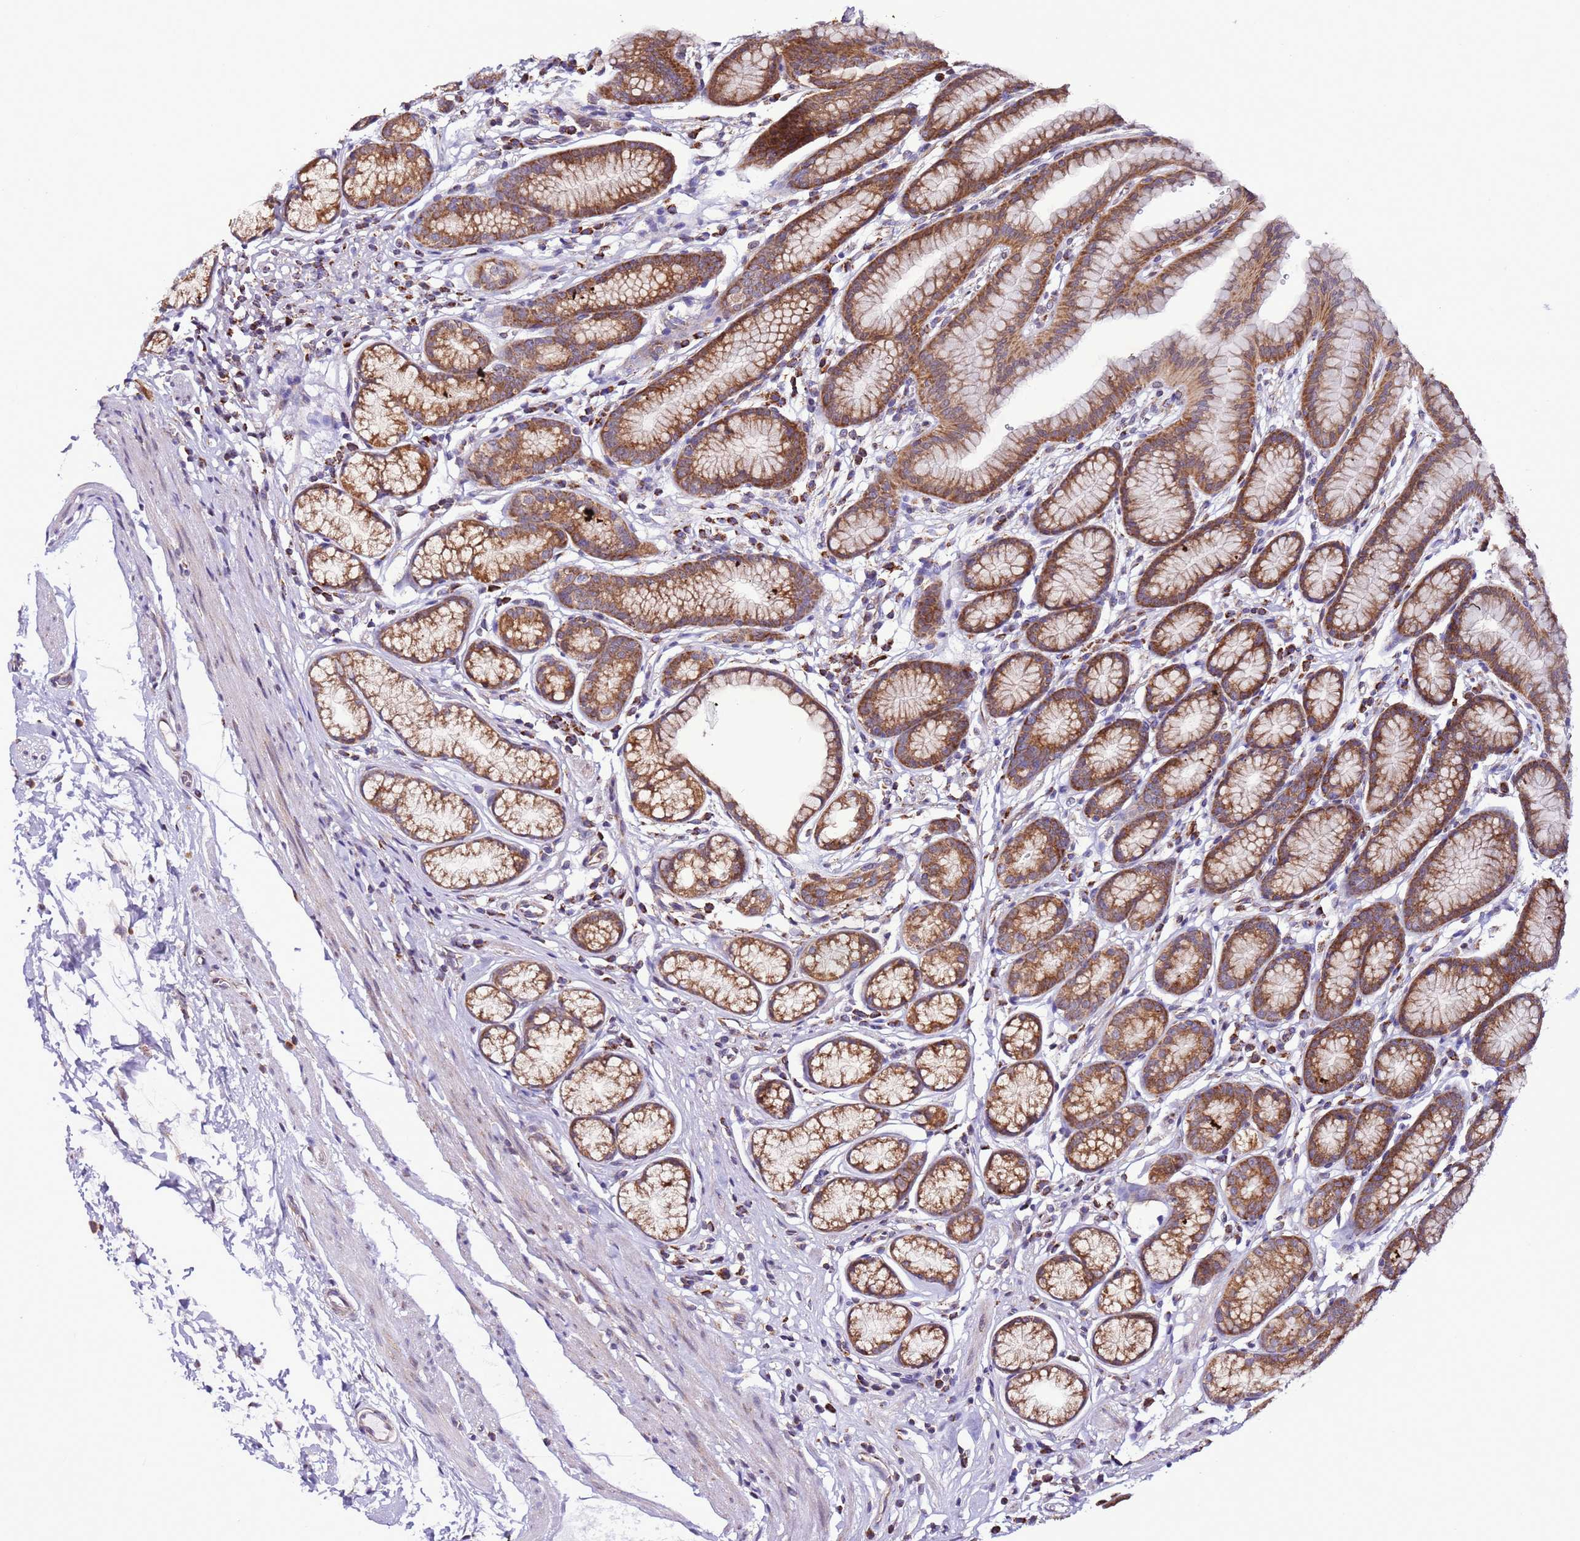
{"staining": {"intensity": "moderate", "quantity": ">75%", "location": "cytoplasmic/membranous"}, "tissue": "stomach", "cell_type": "Glandular cells", "image_type": "normal", "snomed": [{"axis": "morphology", "description": "Normal tissue, NOS"}, {"axis": "topography", "description": "Stomach"}], "caption": "This photomicrograph exhibits unremarkable stomach stained with immunohistochemistry to label a protein in brown. The cytoplasmic/membranous of glandular cells show moderate positivity for the protein. Nuclei are counter-stained blue.", "gene": "AHI1", "patient": {"sex": "male", "age": 42}}